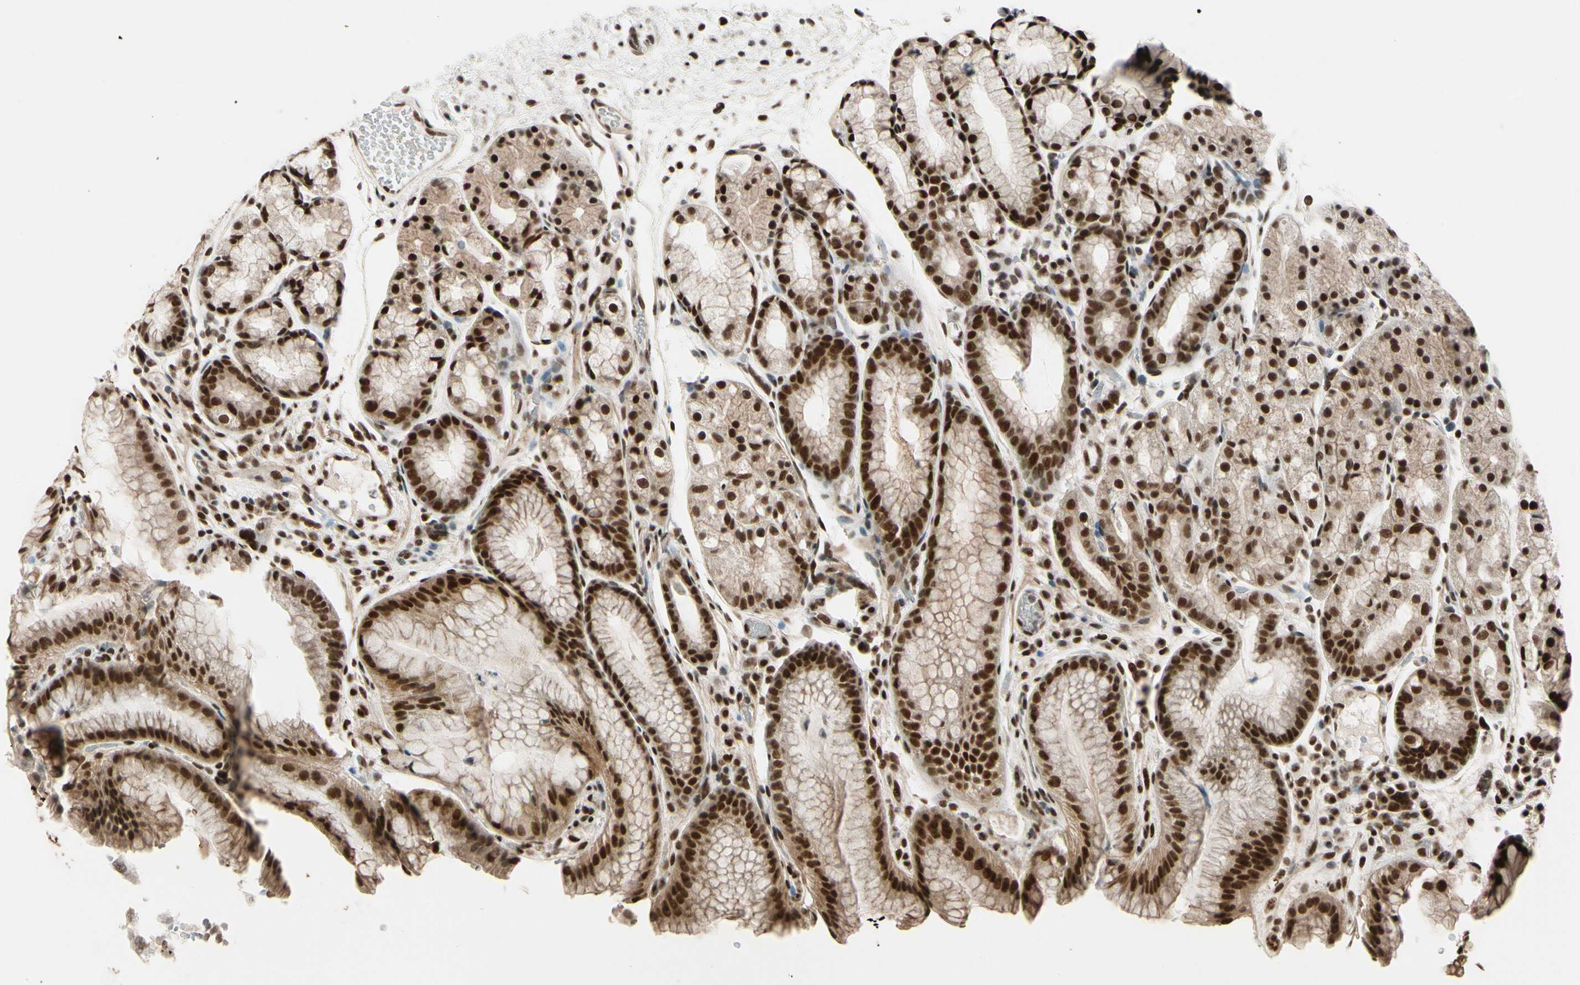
{"staining": {"intensity": "strong", "quantity": ">75%", "location": "cytoplasmic/membranous,nuclear"}, "tissue": "stomach", "cell_type": "Glandular cells", "image_type": "normal", "snomed": [{"axis": "morphology", "description": "Normal tissue, NOS"}, {"axis": "topography", "description": "Stomach, upper"}], "caption": "Immunohistochemistry (DAB (3,3'-diaminobenzidine)) staining of normal human stomach reveals strong cytoplasmic/membranous,nuclear protein staining in about >75% of glandular cells. (IHC, brightfield microscopy, high magnification).", "gene": "CHAMP1", "patient": {"sex": "male", "age": 72}}